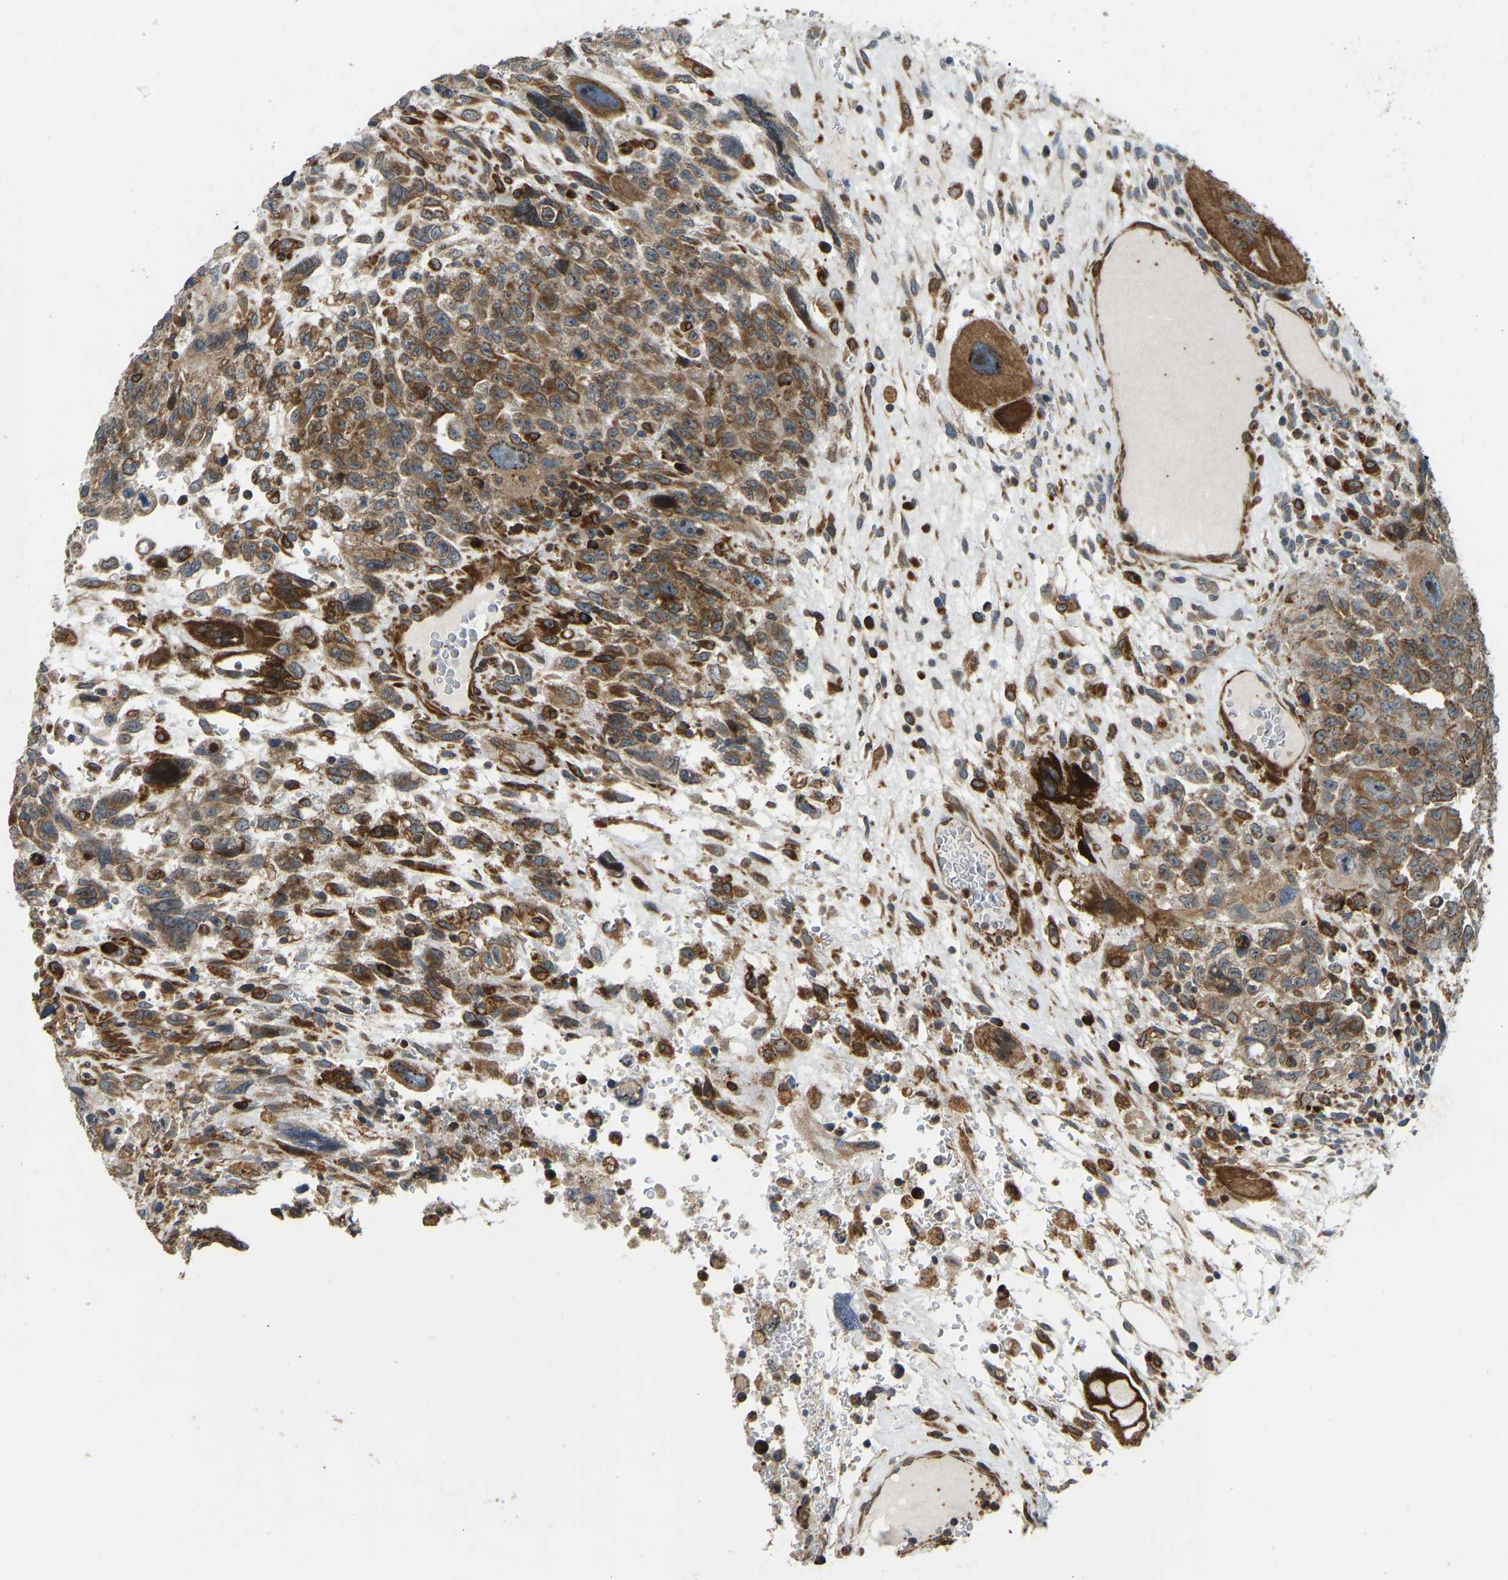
{"staining": {"intensity": "moderate", "quantity": ">75%", "location": "cytoplasmic/membranous"}, "tissue": "testis cancer", "cell_type": "Tumor cells", "image_type": "cancer", "snomed": [{"axis": "morphology", "description": "Carcinoma, Embryonal, NOS"}, {"axis": "topography", "description": "Testis"}], "caption": "Tumor cells demonstrate moderate cytoplasmic/membranous expression in about >75% of cells in testis cancer. (DAB (3,3'-diaminobenzidine) IHC with brightfield microscopy, high magnification).", "gene": "OS9", "patient": {"sex": "male", "age": 28}}